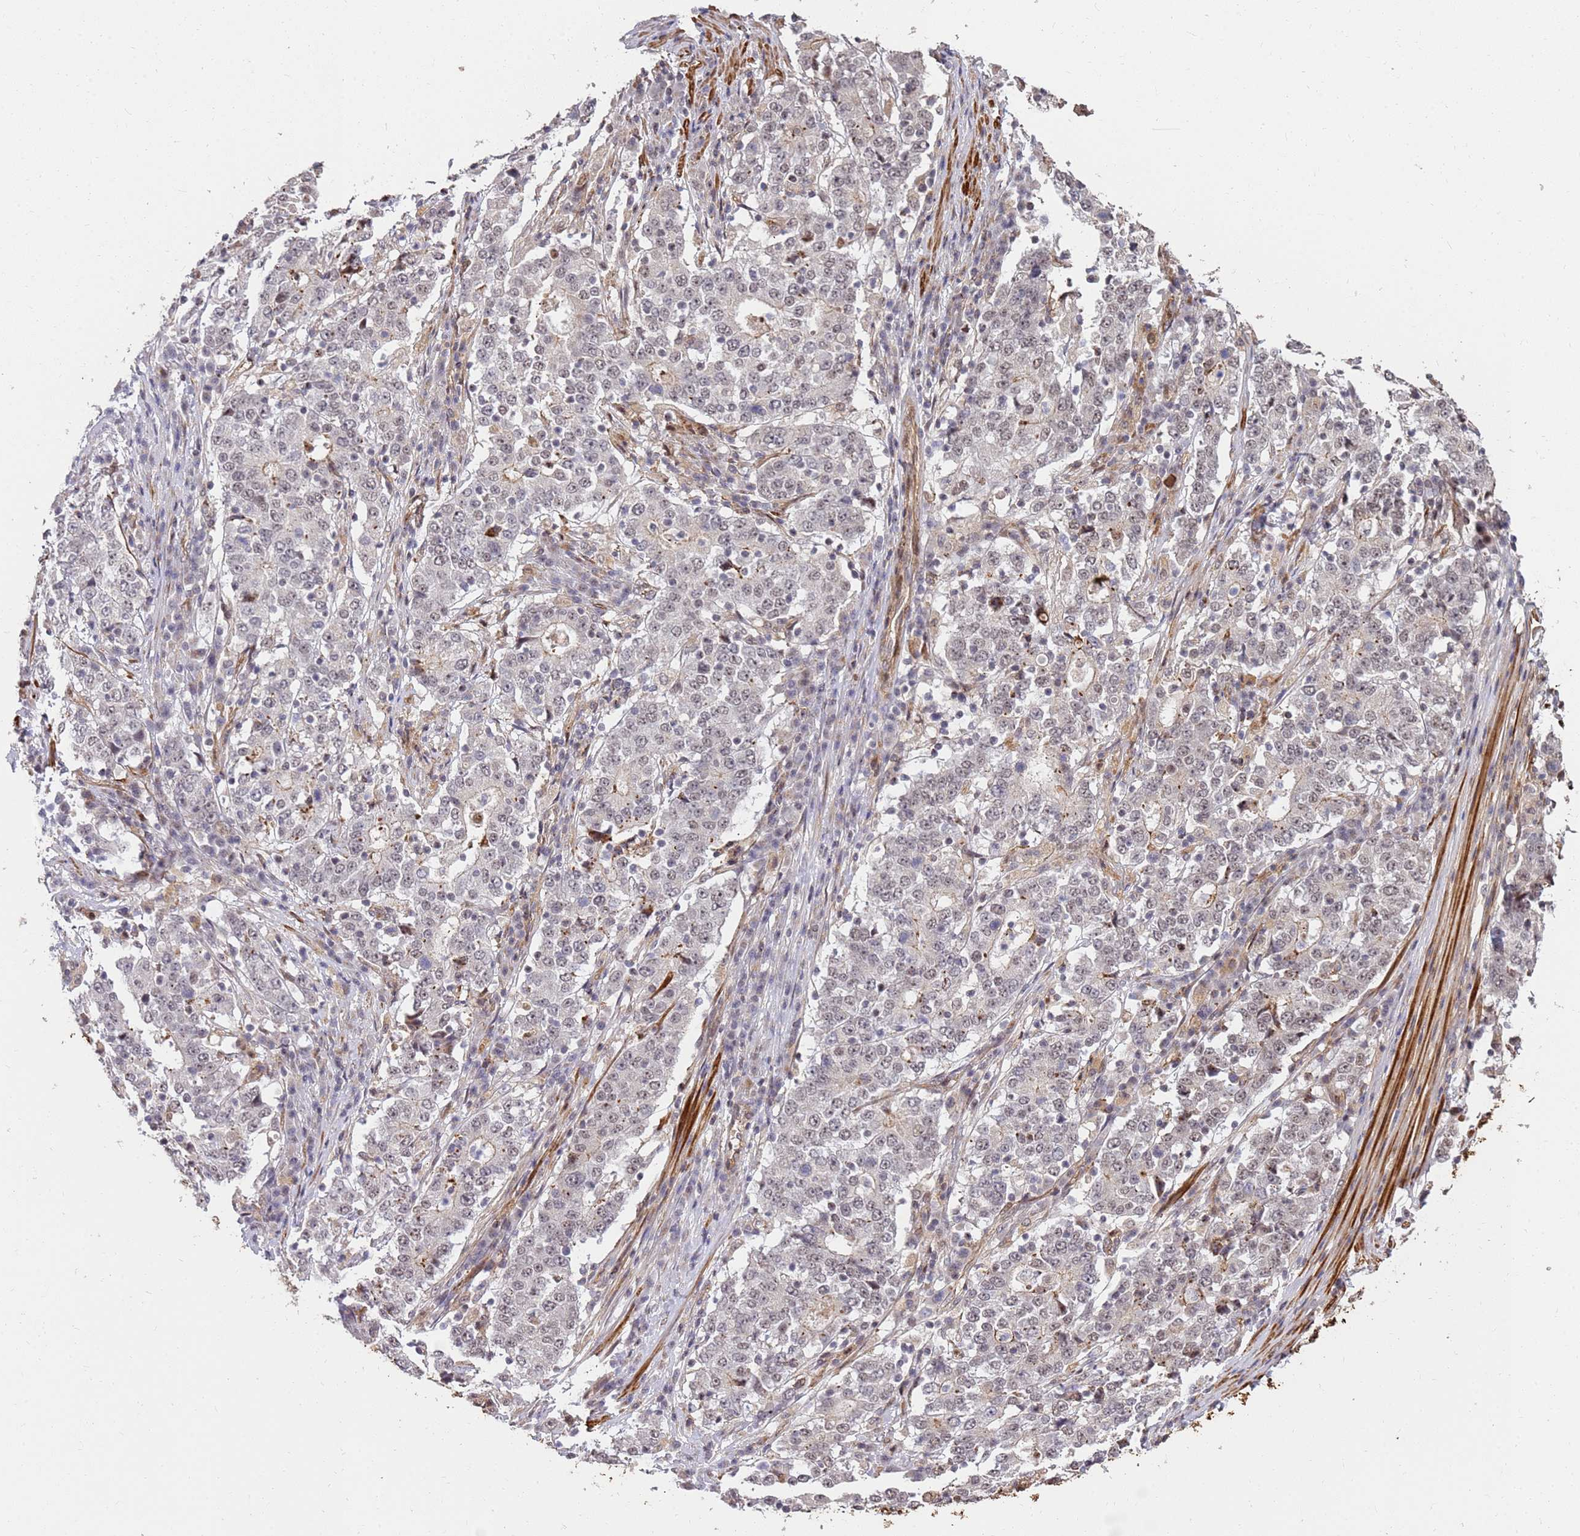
{"staining": {"intensity": "negative", "quantity": "none", "location": "none"}, "tissue": "stomach cancer", "cell_type": "Tumor cells", "image_type": "cancer", "snomed": [{"axis": "morphology", "description": "Adenocarcinoma, NOS"}, {"axis": "topography", "description": "Stomach"}], "caption": "The photomicrograph exhibits no staining of tumor cells in stomach cancer. The staining was performed using DAB to visualize the protein expression in brown, while the nuclei were stained in blue with hematoxylin (Magnification: 20x).", "gene": "ST18", "patient": {"sex": "male", "age": 59}}